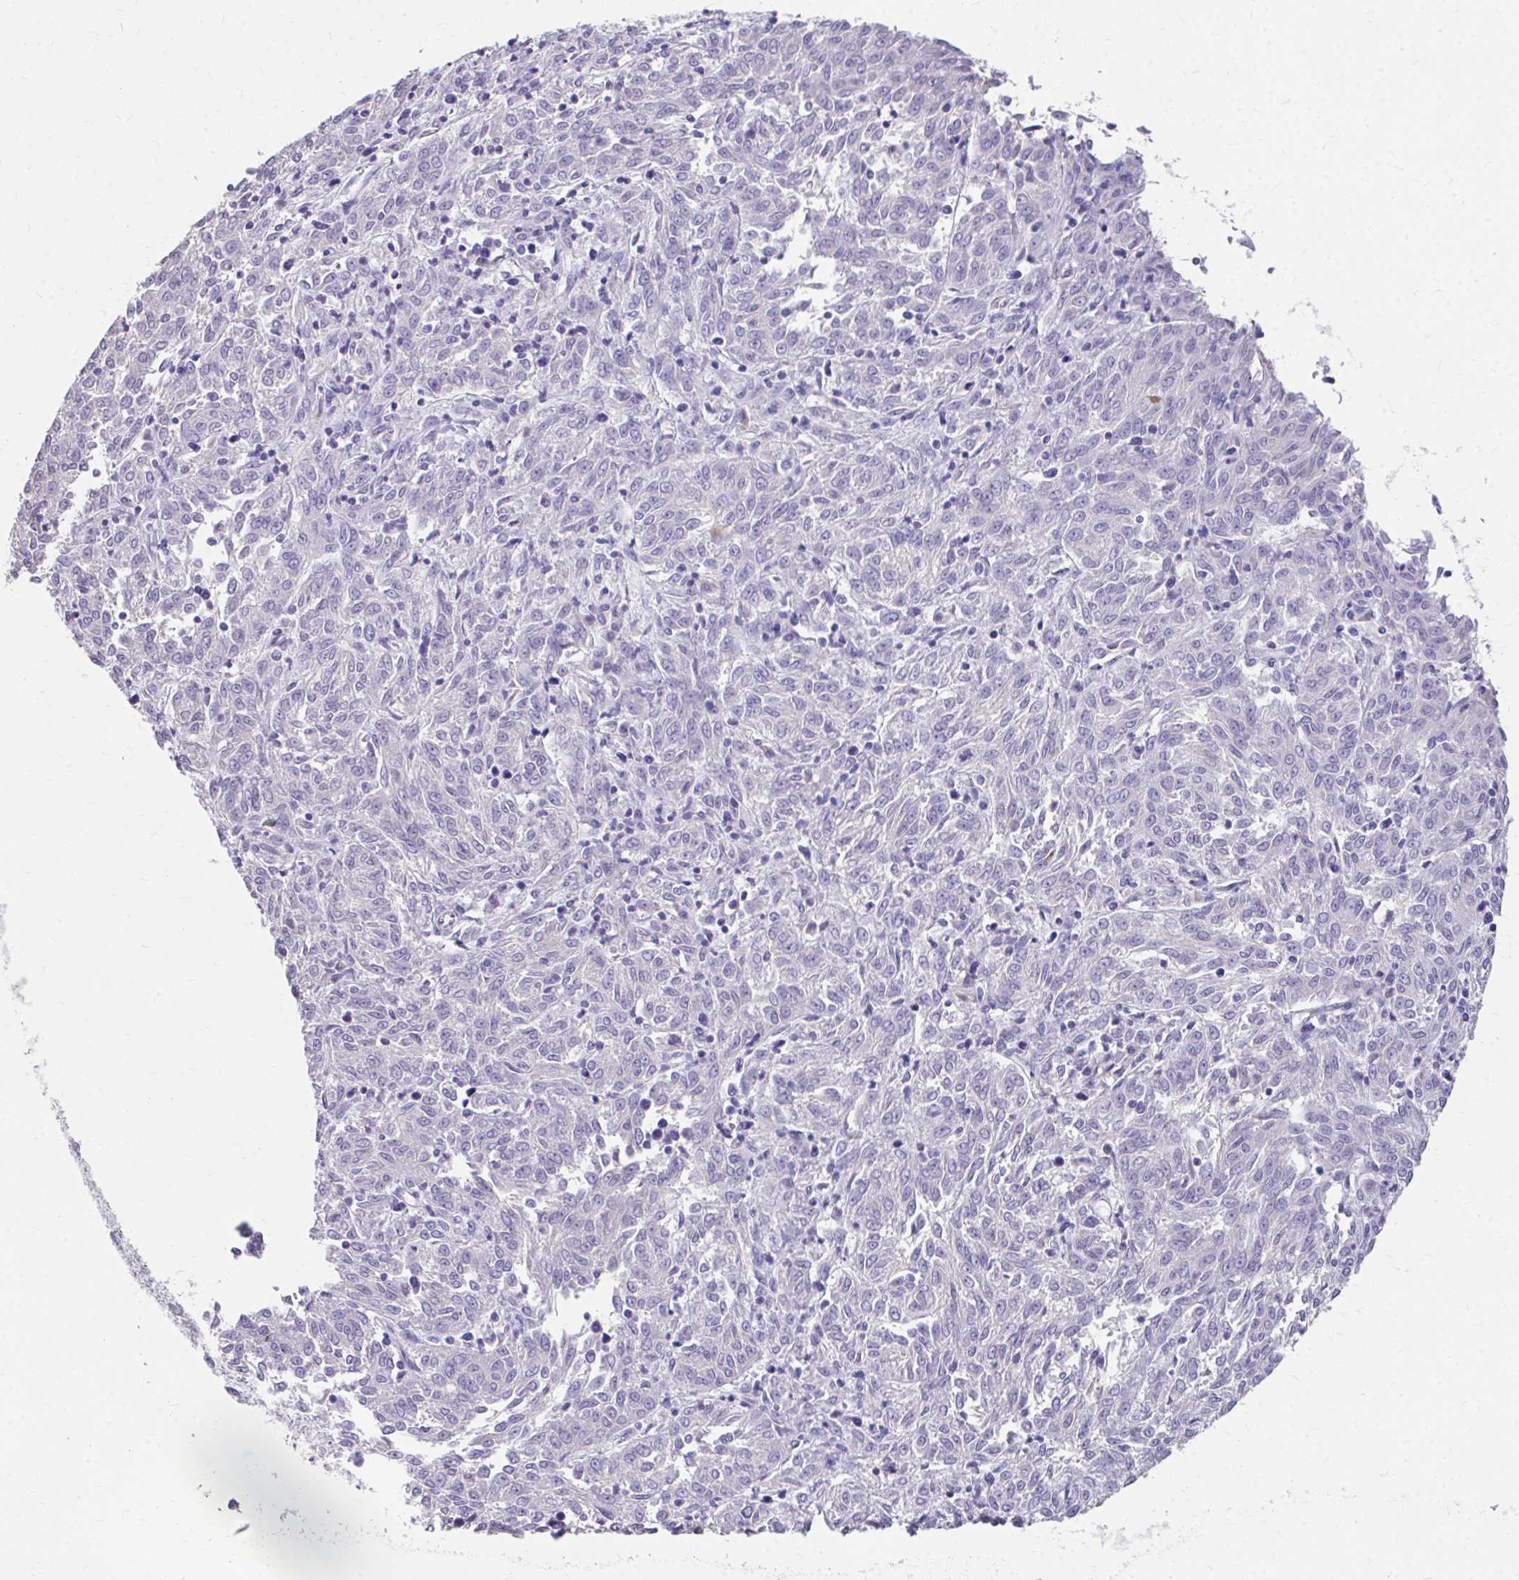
{"staining": {"intensity": "negative", "quantity": "none", "location": "none"}, "tissue": "melanoma", "cell_type": "Tumor cells", "image_type": "cancer", "snomed": [{"axis": "morphology", "description": "Malignant melanoma, NOS"}, {"axis": "topography", "description": "Skin"}], "caption": "DAB (3,3'-diaminobenzidine) immunohistochemical staining of human melanoma exhibits no significant positivity in tumor cells.", "gene": "CFH", "patient": {"sex": "female", "age": 72}}